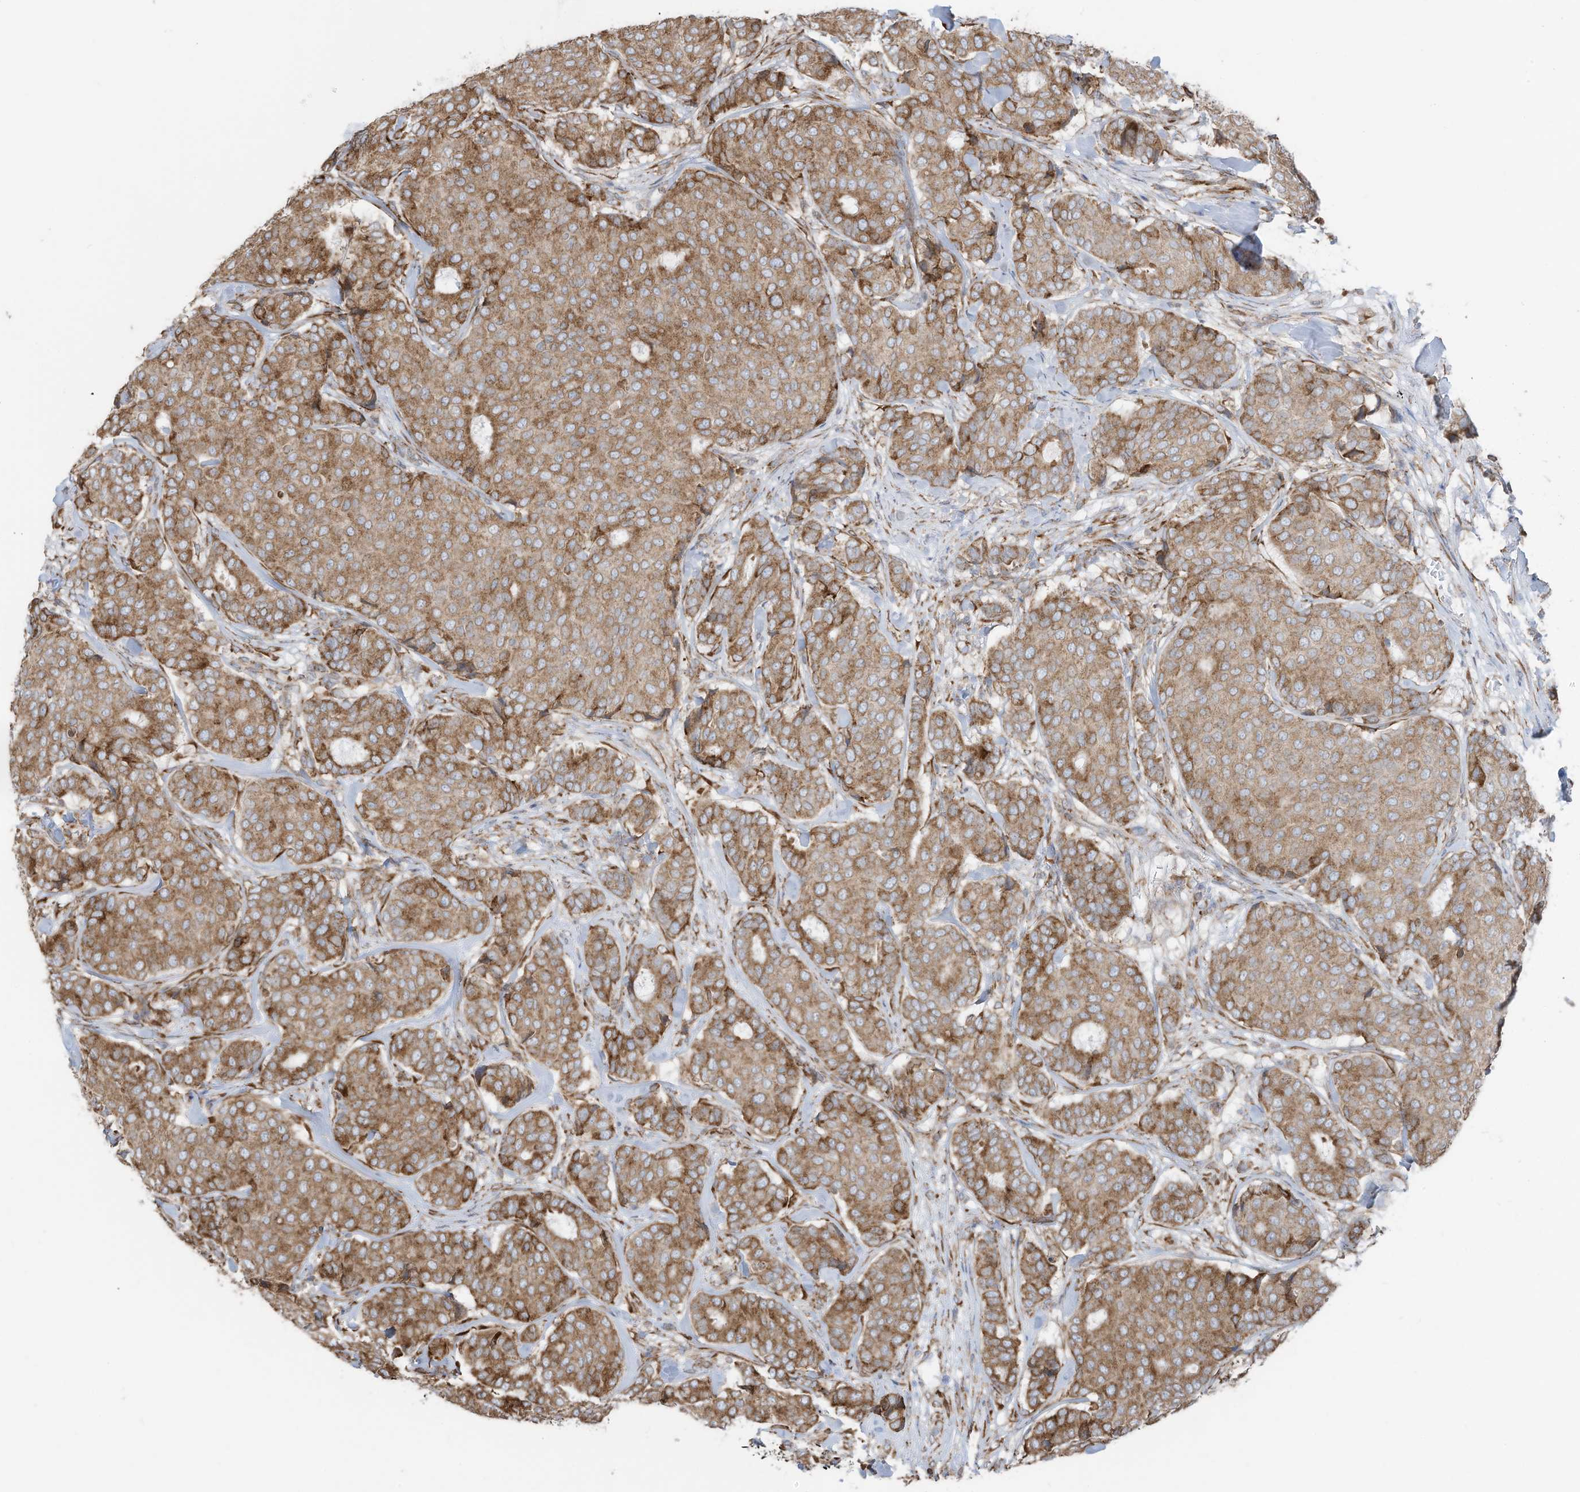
{"staining": {"intensity": "moderate", "quantity": ">75%", "location": "cytoplasmic/membranous"}, "tissue": "breast cancer", "cell_type": "Tumor cells", "image_type": "cancer", "snomed": [{"axis": "morphology", "description": "Duct carcinoma"}, {"axis": "topography", "description": "Breast"}], "caption": "A brown stain shows moderate cytoplasmic/membranous expression of a protein in human breast cancer (invasive ductal carcinoma) tumor cells. The staining was performed using DAB, with brown indicating positive protein expression. Nuclei are stained blue with hematoxylin.", "gene": "ZNF354C", "patient": {"sex": "female", "age": 75}}